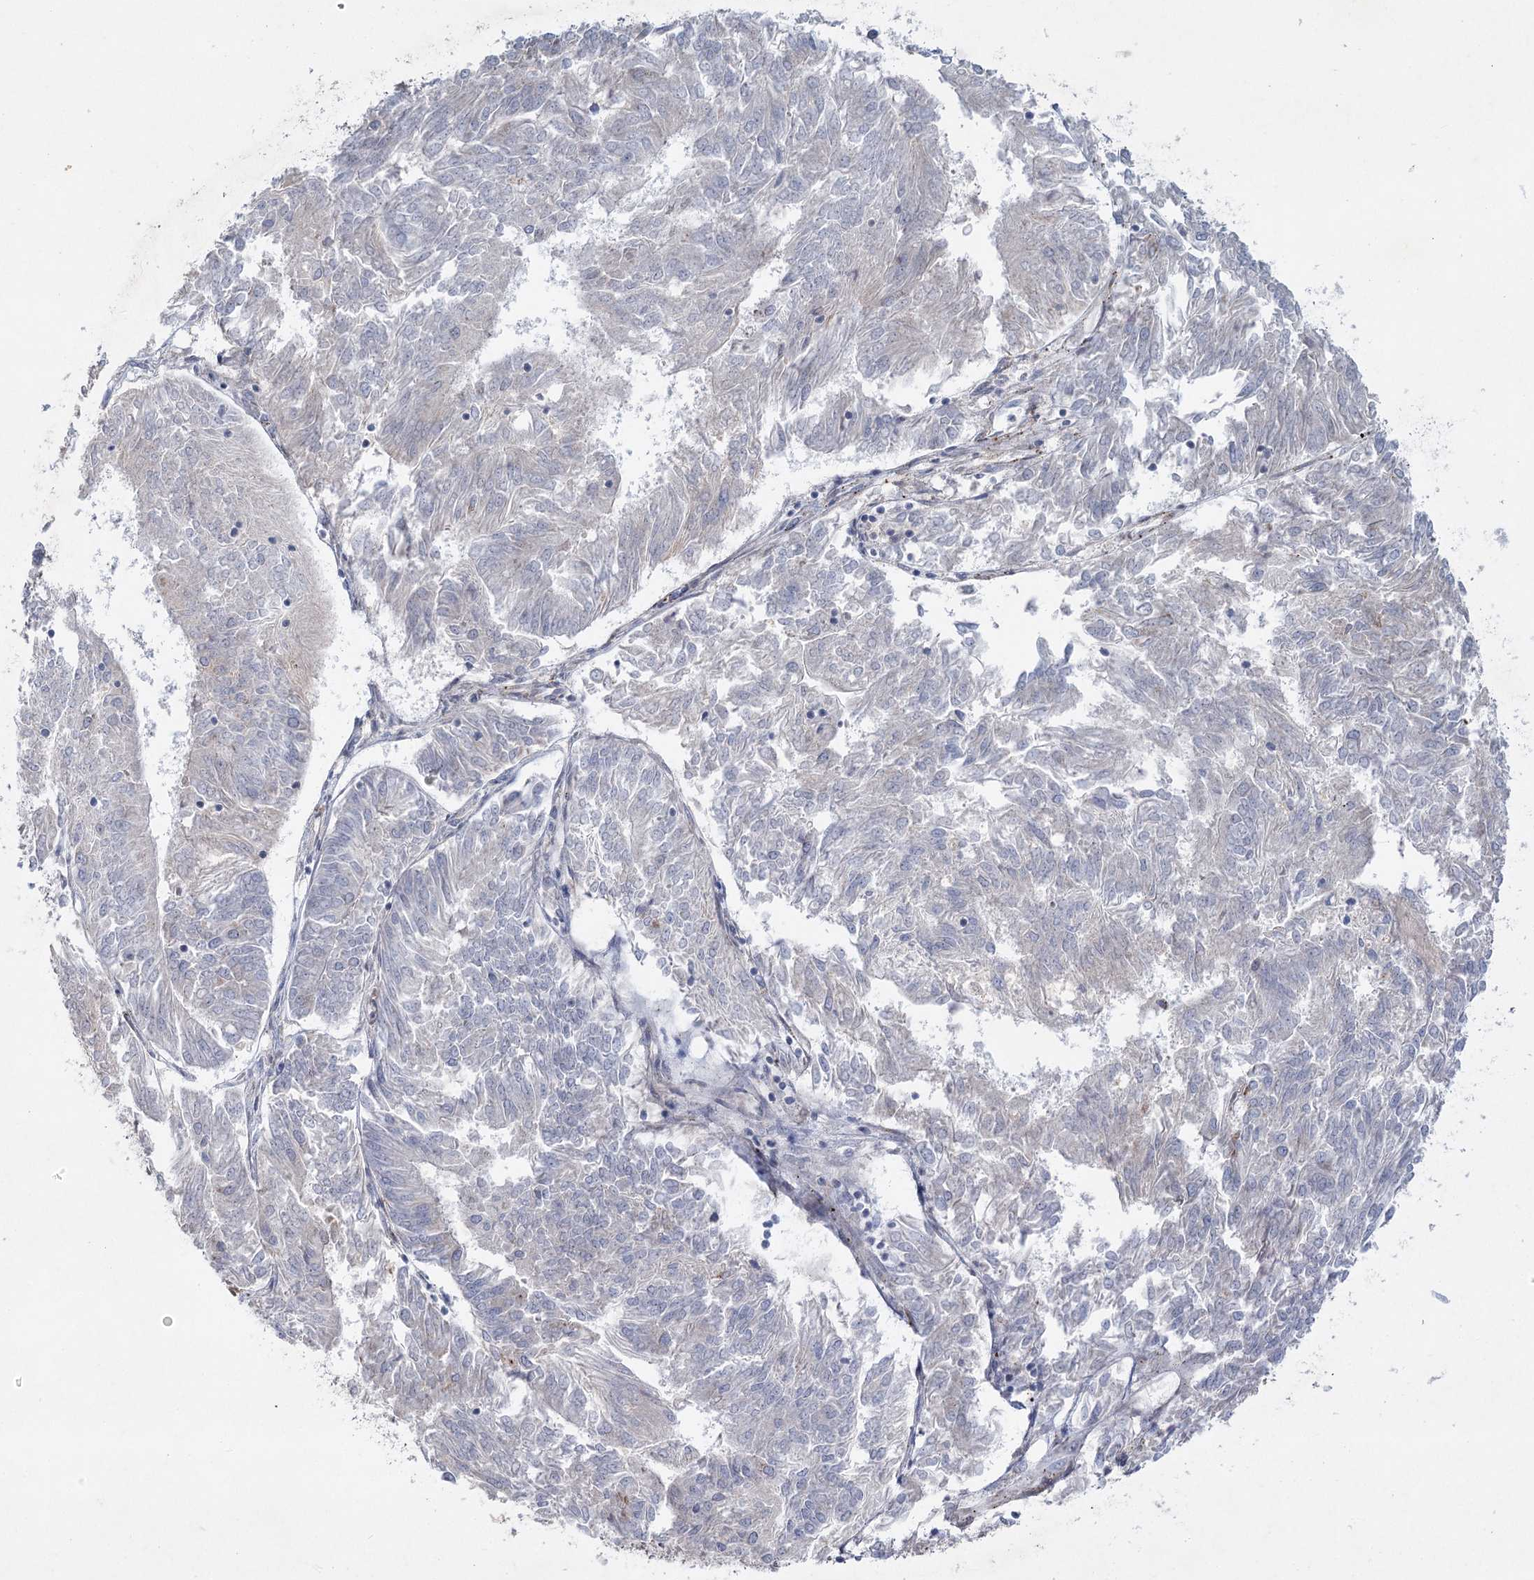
{"staining": {"intensity": "negative", "quantity": "none", "location": "none"}, "tissue": "endometrial cancer", "cell_type": "Tumor cells", "image_type": "cancer", "snomed": [{"axis": "morphology", "description": "Adenocarcinoma, NOS"}, {"axis": "topography", "description": "Endometrium"}], "caption": "Immunohistochemical staining of human endometrial cancer displays no significant expression in tumor cells.", "gene": "SH3BP5L", "patient": {"sex": "female", "age": 86}}